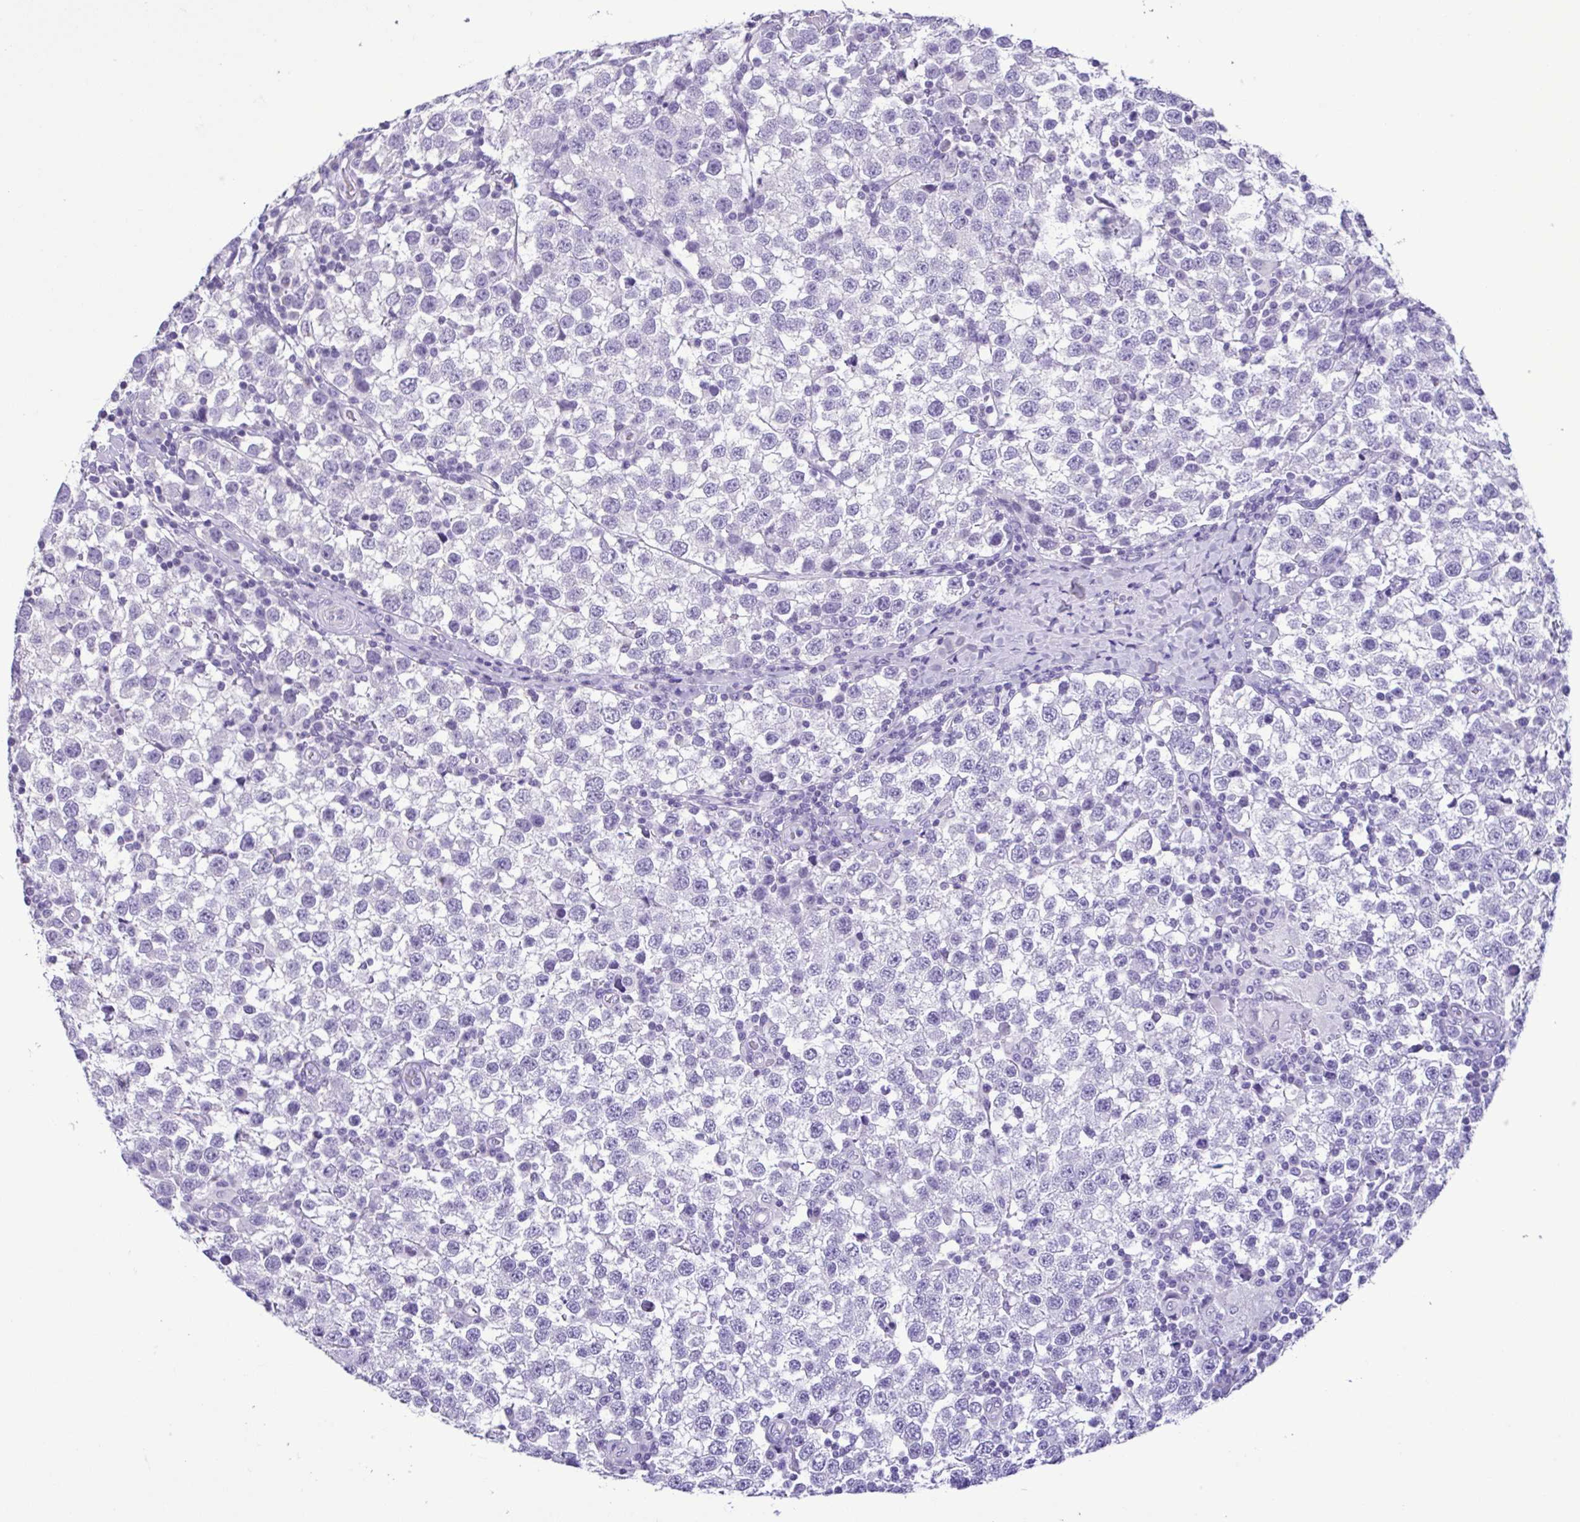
{"staining": {"intensity": "negative", "quantity": "none", "location": "none"}, "tissue": "testis cancer", "cell_type": "Tumor cells", "image_type": "cancer", "snomed": [{"axis": "morphology", "description": "Seminoma, NOS"}, {"axis": "topography", "description": "Testis"}], "caption": "DAB (3,3'-diaminobenzidine) immunohistochemical staining of testis cancer exhibits no significant expression in tumor cells.", "gene": "CBY2", "patient": {"sex": "male", "age": 34}}